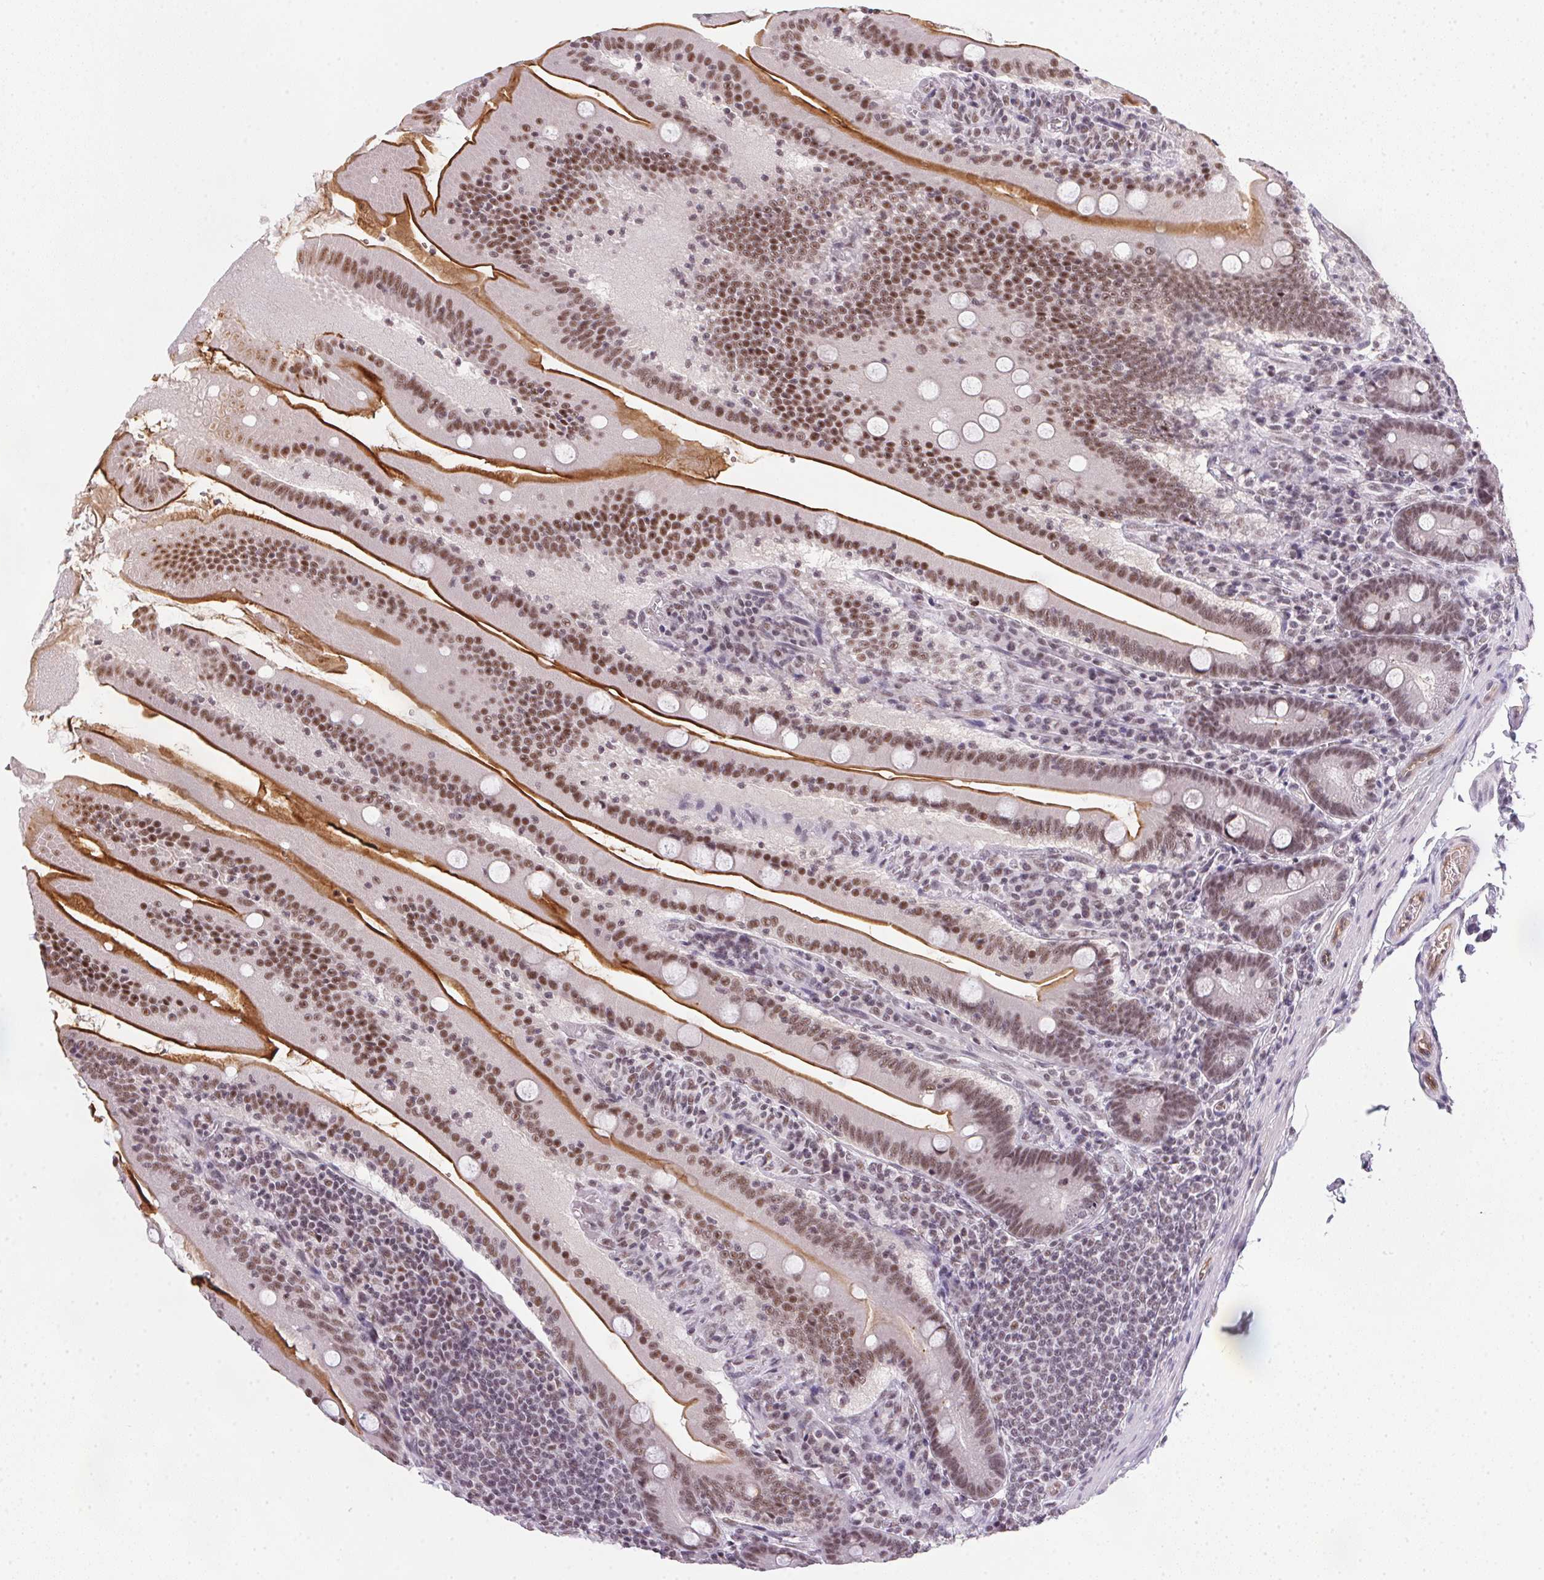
{"staining": {"intensity": "strong", "quantity": ">75%", "location": "cytoplasmic/membranous,nuclear"}, "tissue": "small intestine", "cell_type": "Glandular cells", "image_type": "normal", "snomed": [{"axis": "morphology", "description": "Normal tissue, NOS"}, {"axis": "topography", "description": "Small intestine"}], "caption": "DAB (3,3'-diaminobenzidine) immunohistochemical staining of benign small intestine reveals strong cytoplasmic/membranous,nuclear protein positivity in approximately >75% of glandular cells.", "gene": "SRSF7", "patient": {"sex": "male", "age": 37}}